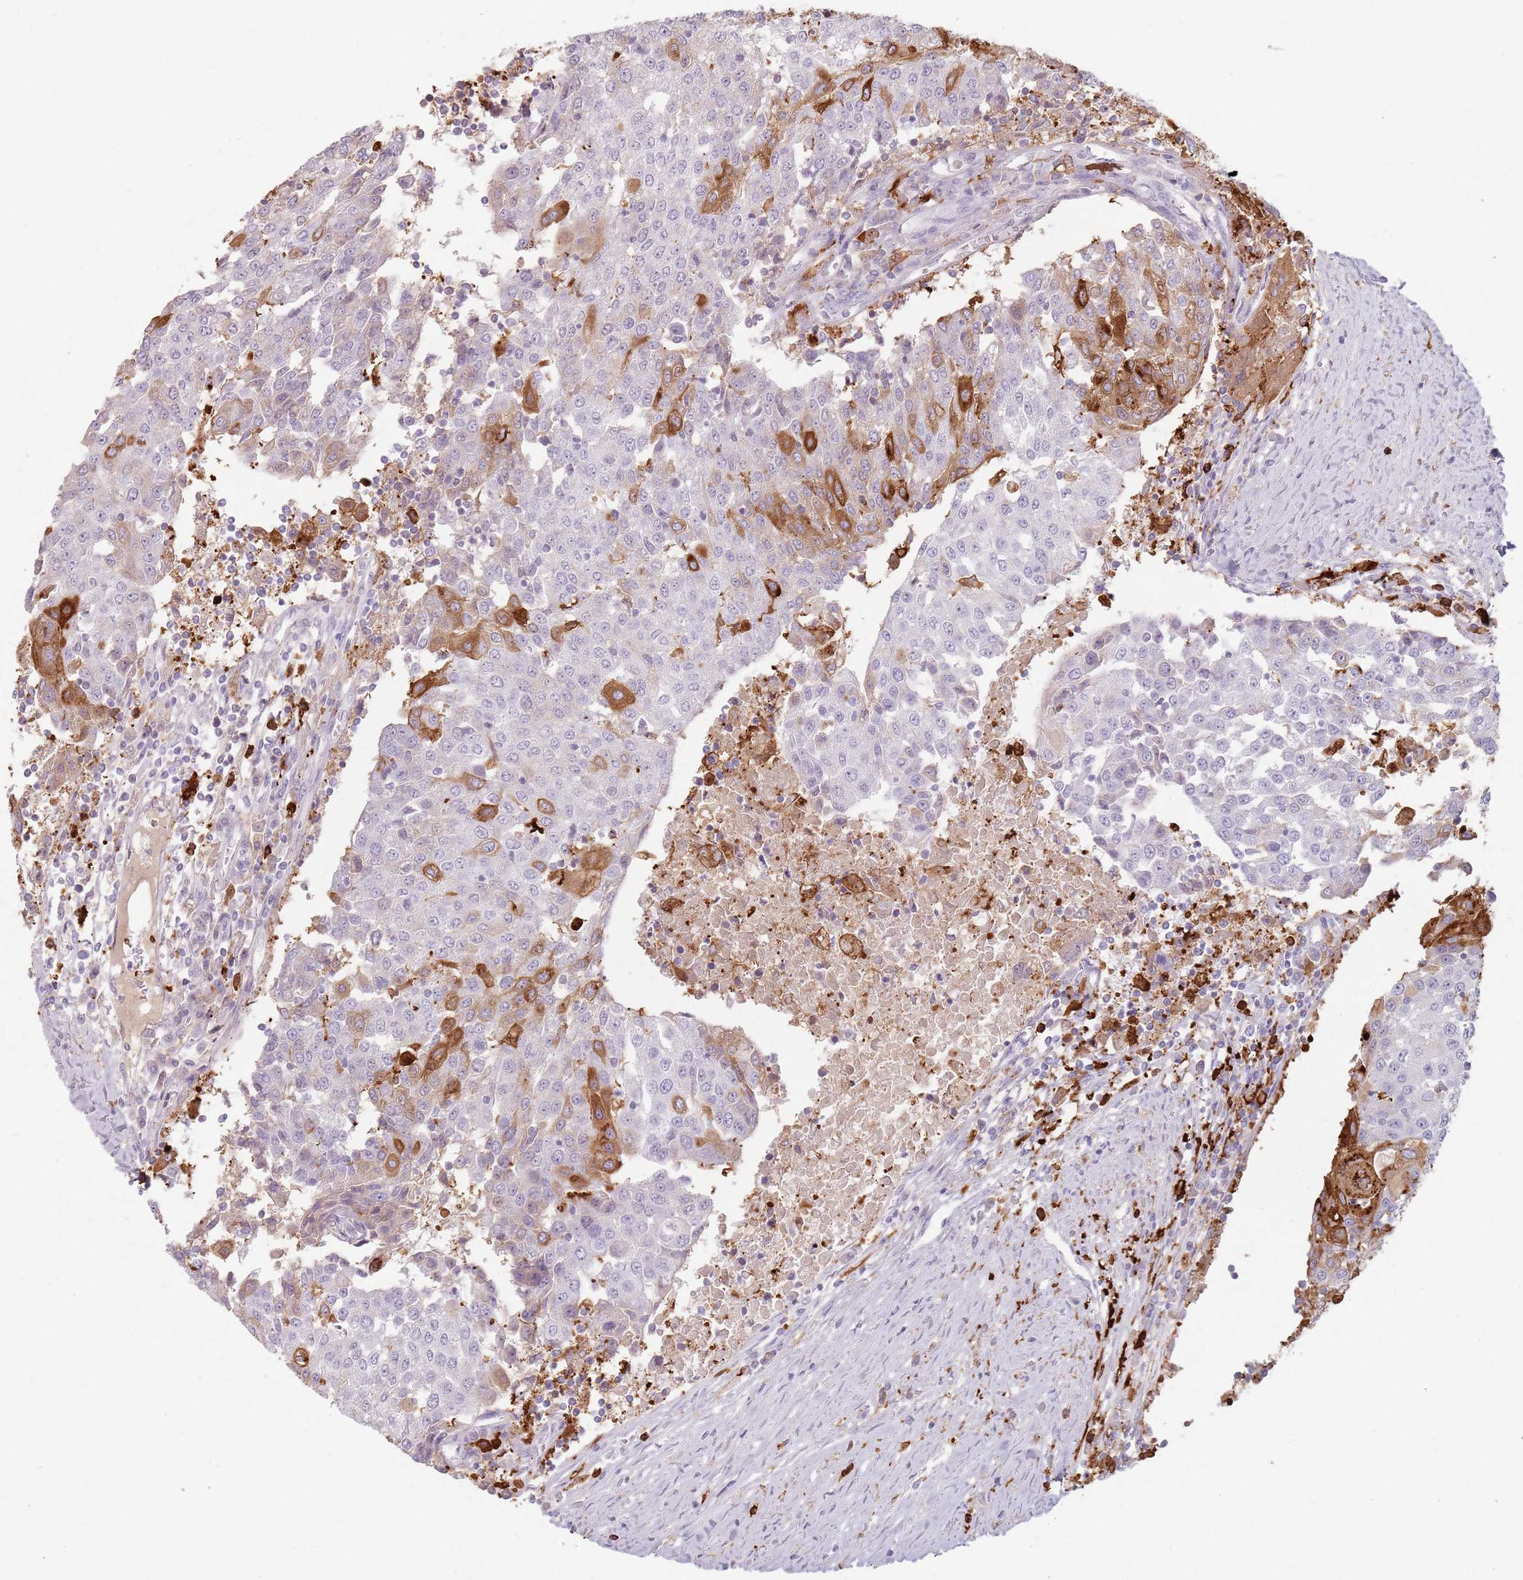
{"staining": {"intensity": "moderate", "quantity": "<25%", "location": "cytoplasmic/membranous"}, "tissue": "urothelial cancer", "cell_type": "Tumor cells", "image_type": "cancer", "snomed": [{"axis": "morphology", "description": "Urothelial carcinoma, High grade"}, {"axis": "topography", "description": "Urinary bladder"}], "caption": "Human high-grade urothelial carcinoma stained with a protein marker shows moderate staining in tumor cells.", "gene": "GDPGP1", "patient": {"sex": "female", "age": 85}}